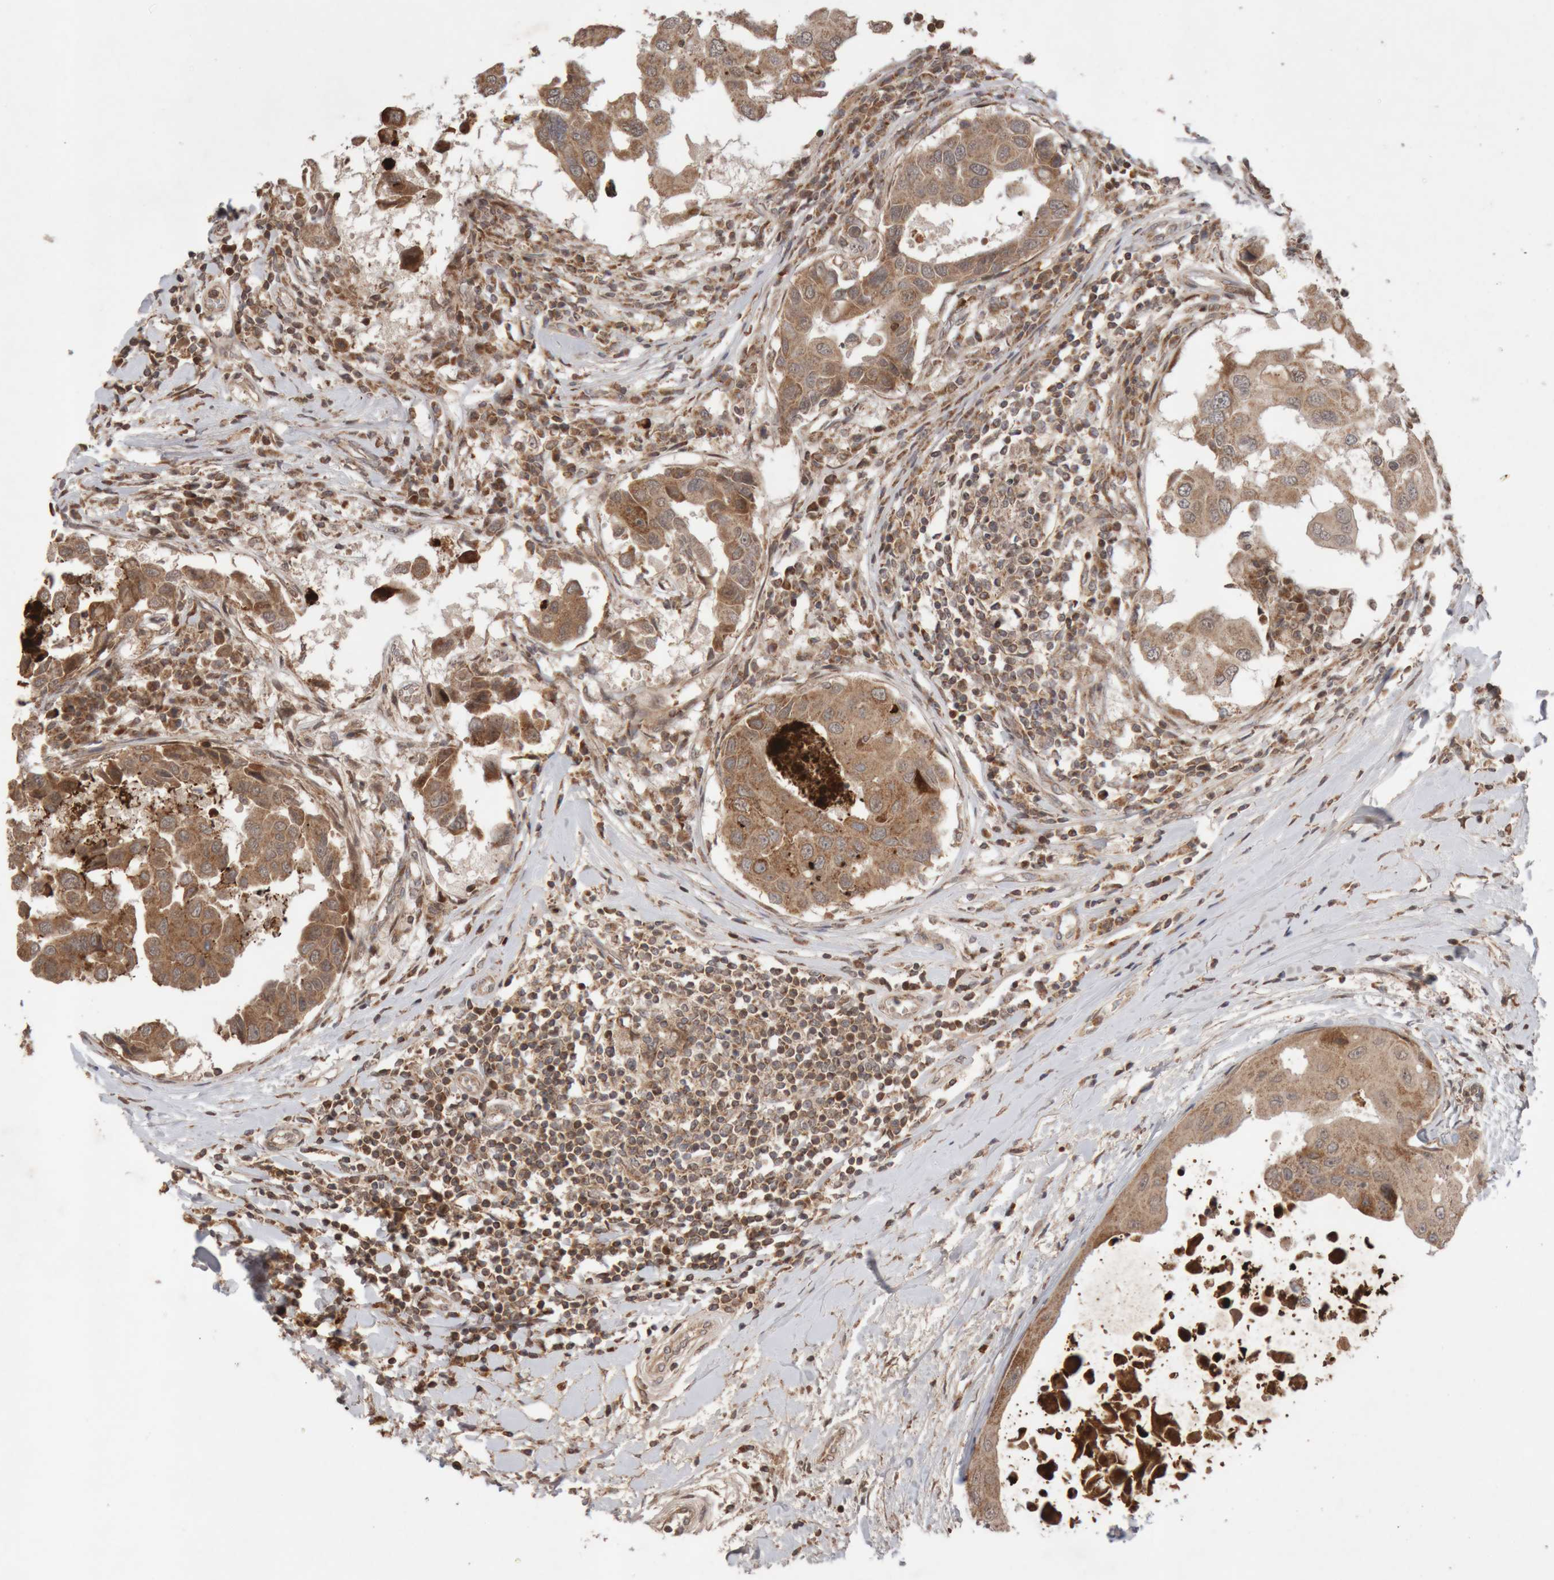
{"staining": {"intensity": "moderate", "quantity": ">75%", "location": "cytoplasmic/membranous"}, "tissue": "breast cancer", "cell_type": "Tumor cells", "image_type": "cancer", "snomed": [{"axis": "morphology", "description": "Duct carcinoma"}, {"axis": "topography", "description": "Breast"}], "caption": "A medium amount of moderate cytoplasmic/membranous positivity is seen in approximately >75% of tumor cells in breast cancer tissue.", "gene": "KIF21B", "patient": {"sex": "female", "age": 27}}